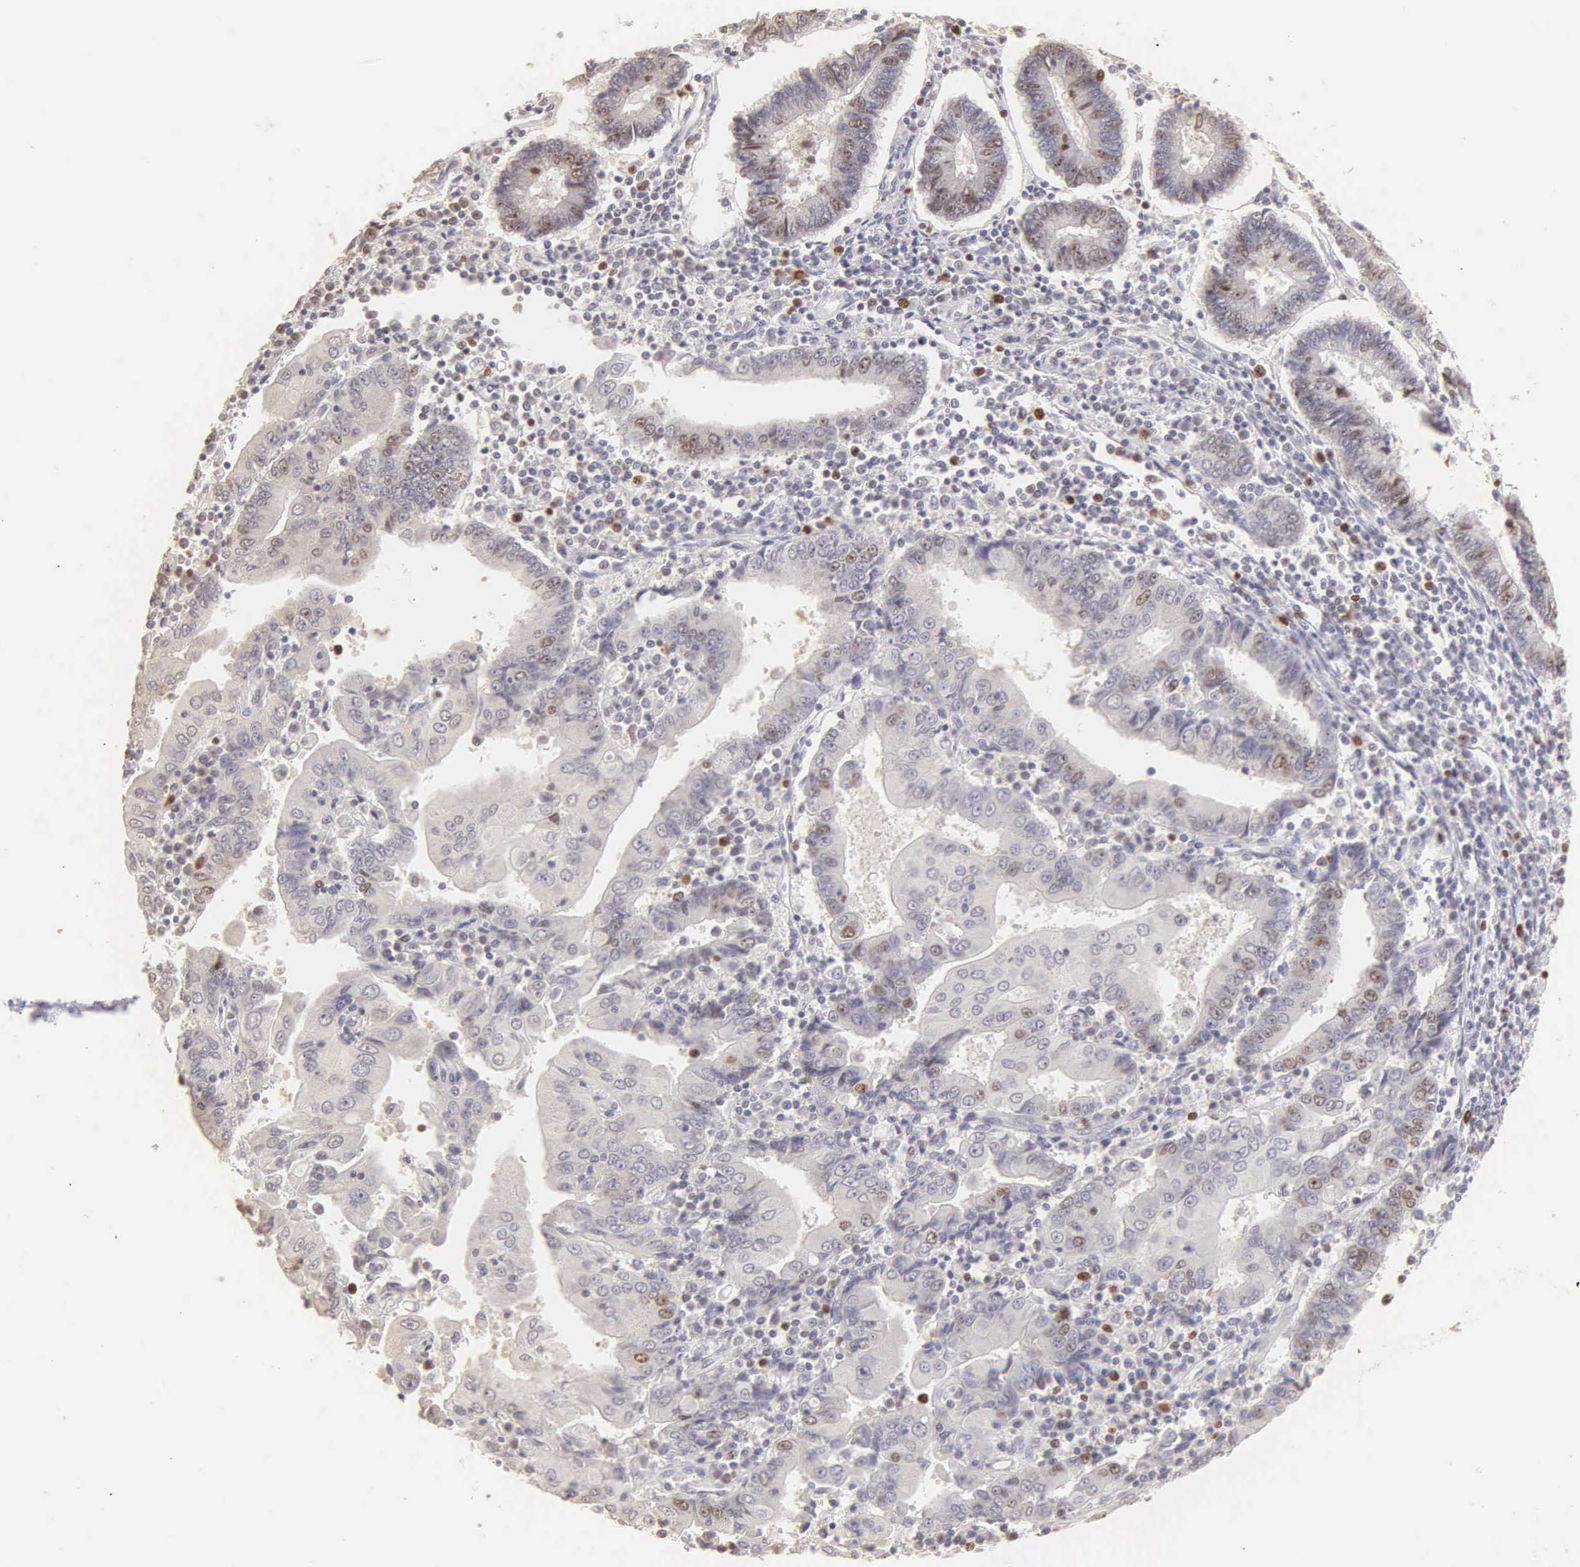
{"staining": {"intensity": "moderate", "quantity": "<25%", "location": "nuclear"}, "tissue": "endometrial cancer", "cell_type": "Tumor cells", "image_type": "cancer", "snomed": [{"axis": "morphology", "description": "Adenocarcinoma, NOS"}, {"axis": "topography", "description": "Endometrium"}], "caption": "Endometrial cancer stained for a protein (brown) displays moderate nuclear positive positivity in approximately <25% of tumor cells.", "gene": "MKI67", "patient": {"sex": "female", "age": 75}}